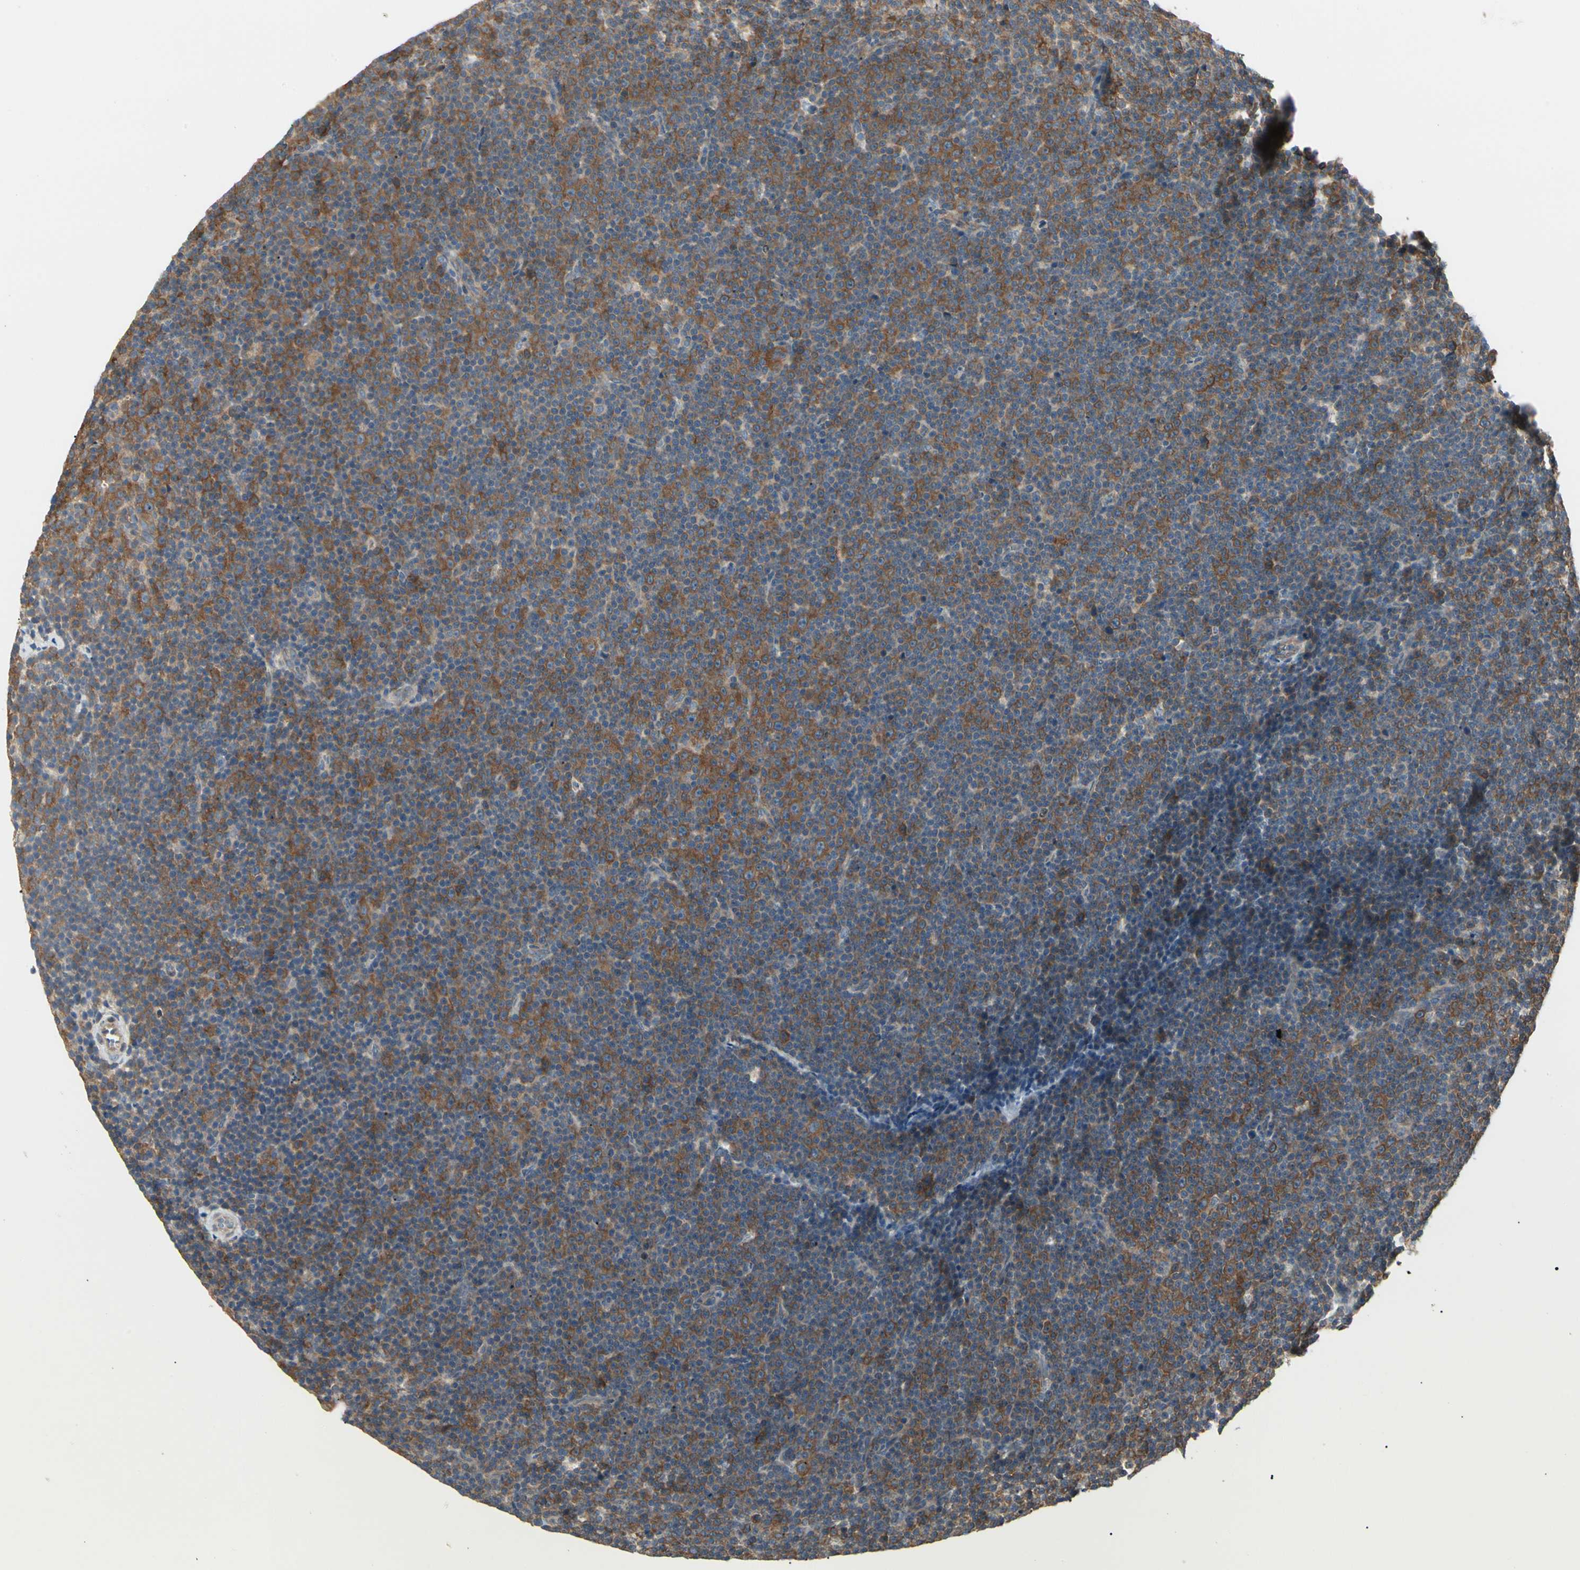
{"staining": {"intensity": "strong", "quantity": "25%-75%", "location": "cytoplasmic/membranous"}, "tissue": "lymphoma", "cell_type": "Tumor cells", "image_type": "cancer", "snomed": [{"axis": "morphology", "description": "Malignant lymphoma, non-Hodgkin's type, Low grade"}, {"axis": "topography", "description": "Lymph node"}], "caption": "Protein expression analysis of malignant lymphoma, non-Hodgkin's type (low-grade) shows strong cytoplasmic/membranous positivity in about 25%-75% of tumor cells.", "gene": "IRAG1", "patient": {"sex": "female", "age": 67}}